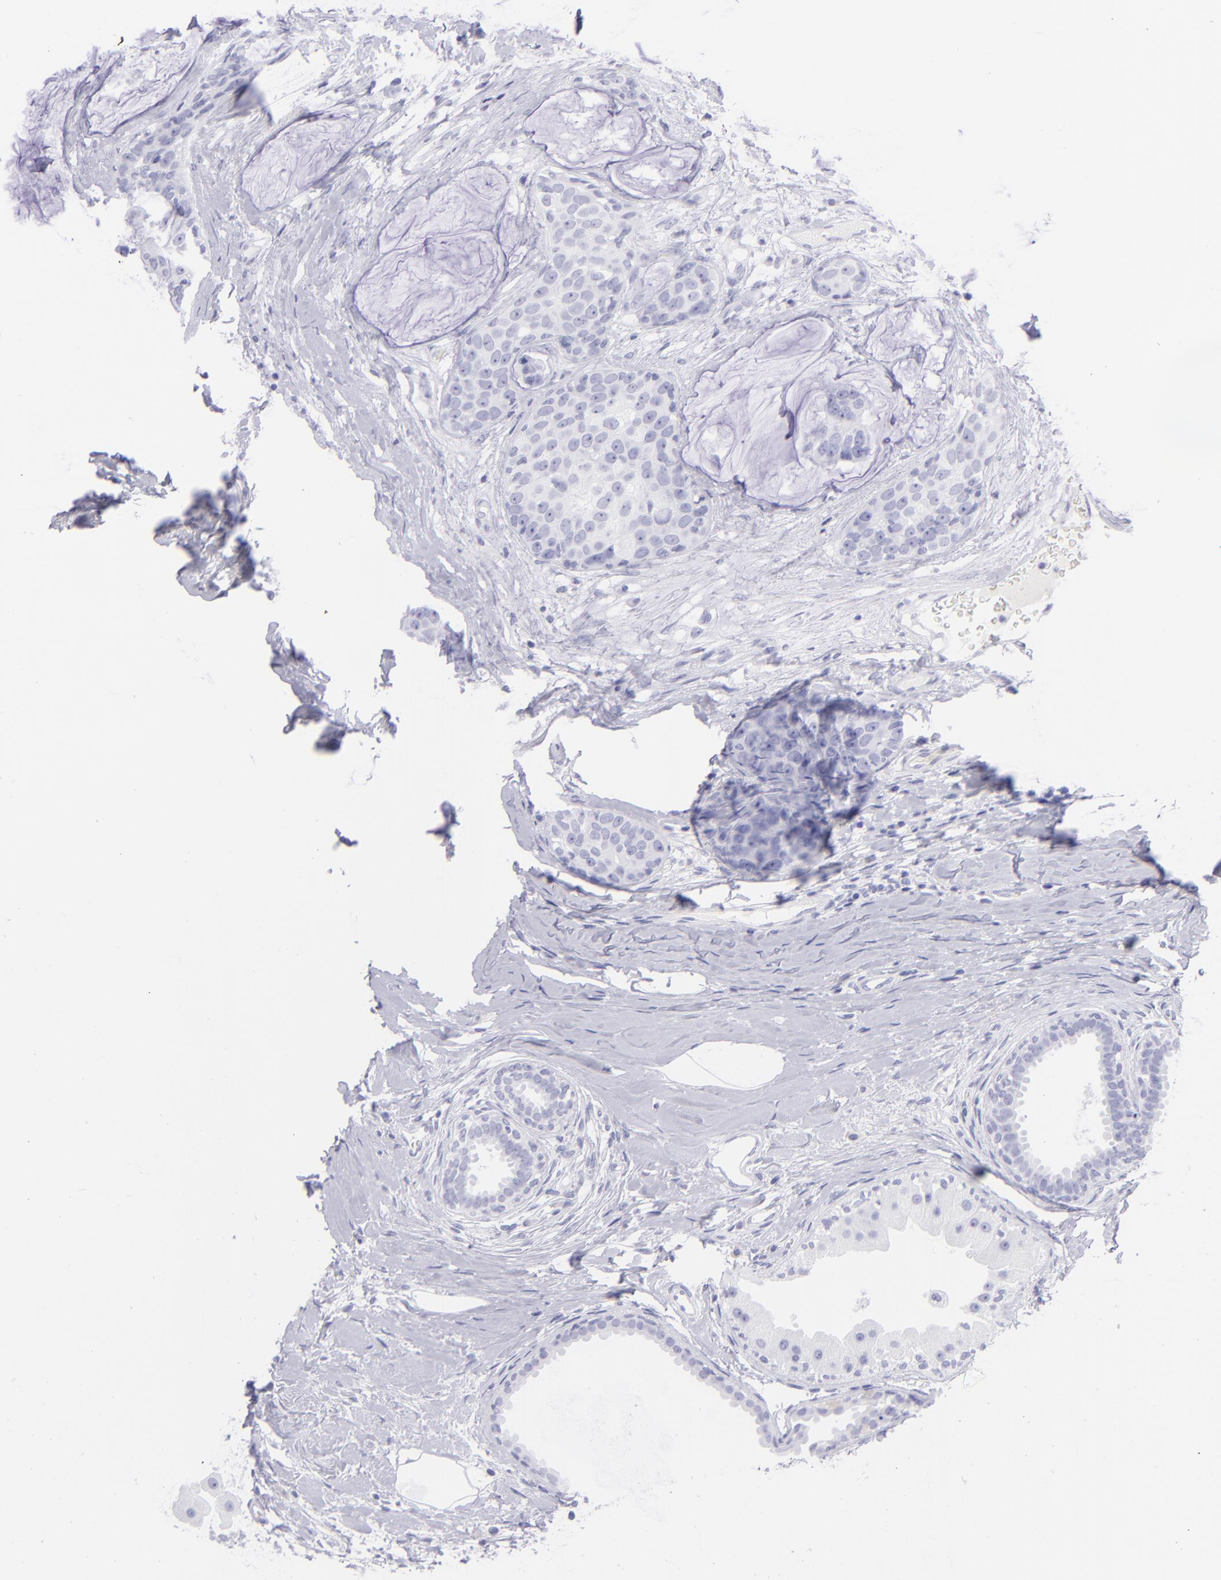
{"staining": {"intensity": "negative", "quantity": "none", "location": "none"}, "tissue": "breast cancer", "cell_type": "Tumor cells", "image_type": "cancer", "snomed": [{"axis": "morphology", "description": "Normal tissue, NOS"}, {"axis": "morphology", "description": "Duct carcinoma"}, {"axis": "topography", "description": "Breast"}], "caption": "This is a image of IHC staining of breast cancer (intraductal carcinoma), which shows no staining in tumor cells. (DAB (3,3'-diaminobenzidine) IHC, high magnification).", "gene": "SLC1A2", "patient": {"sex": "female", "age": 50}}